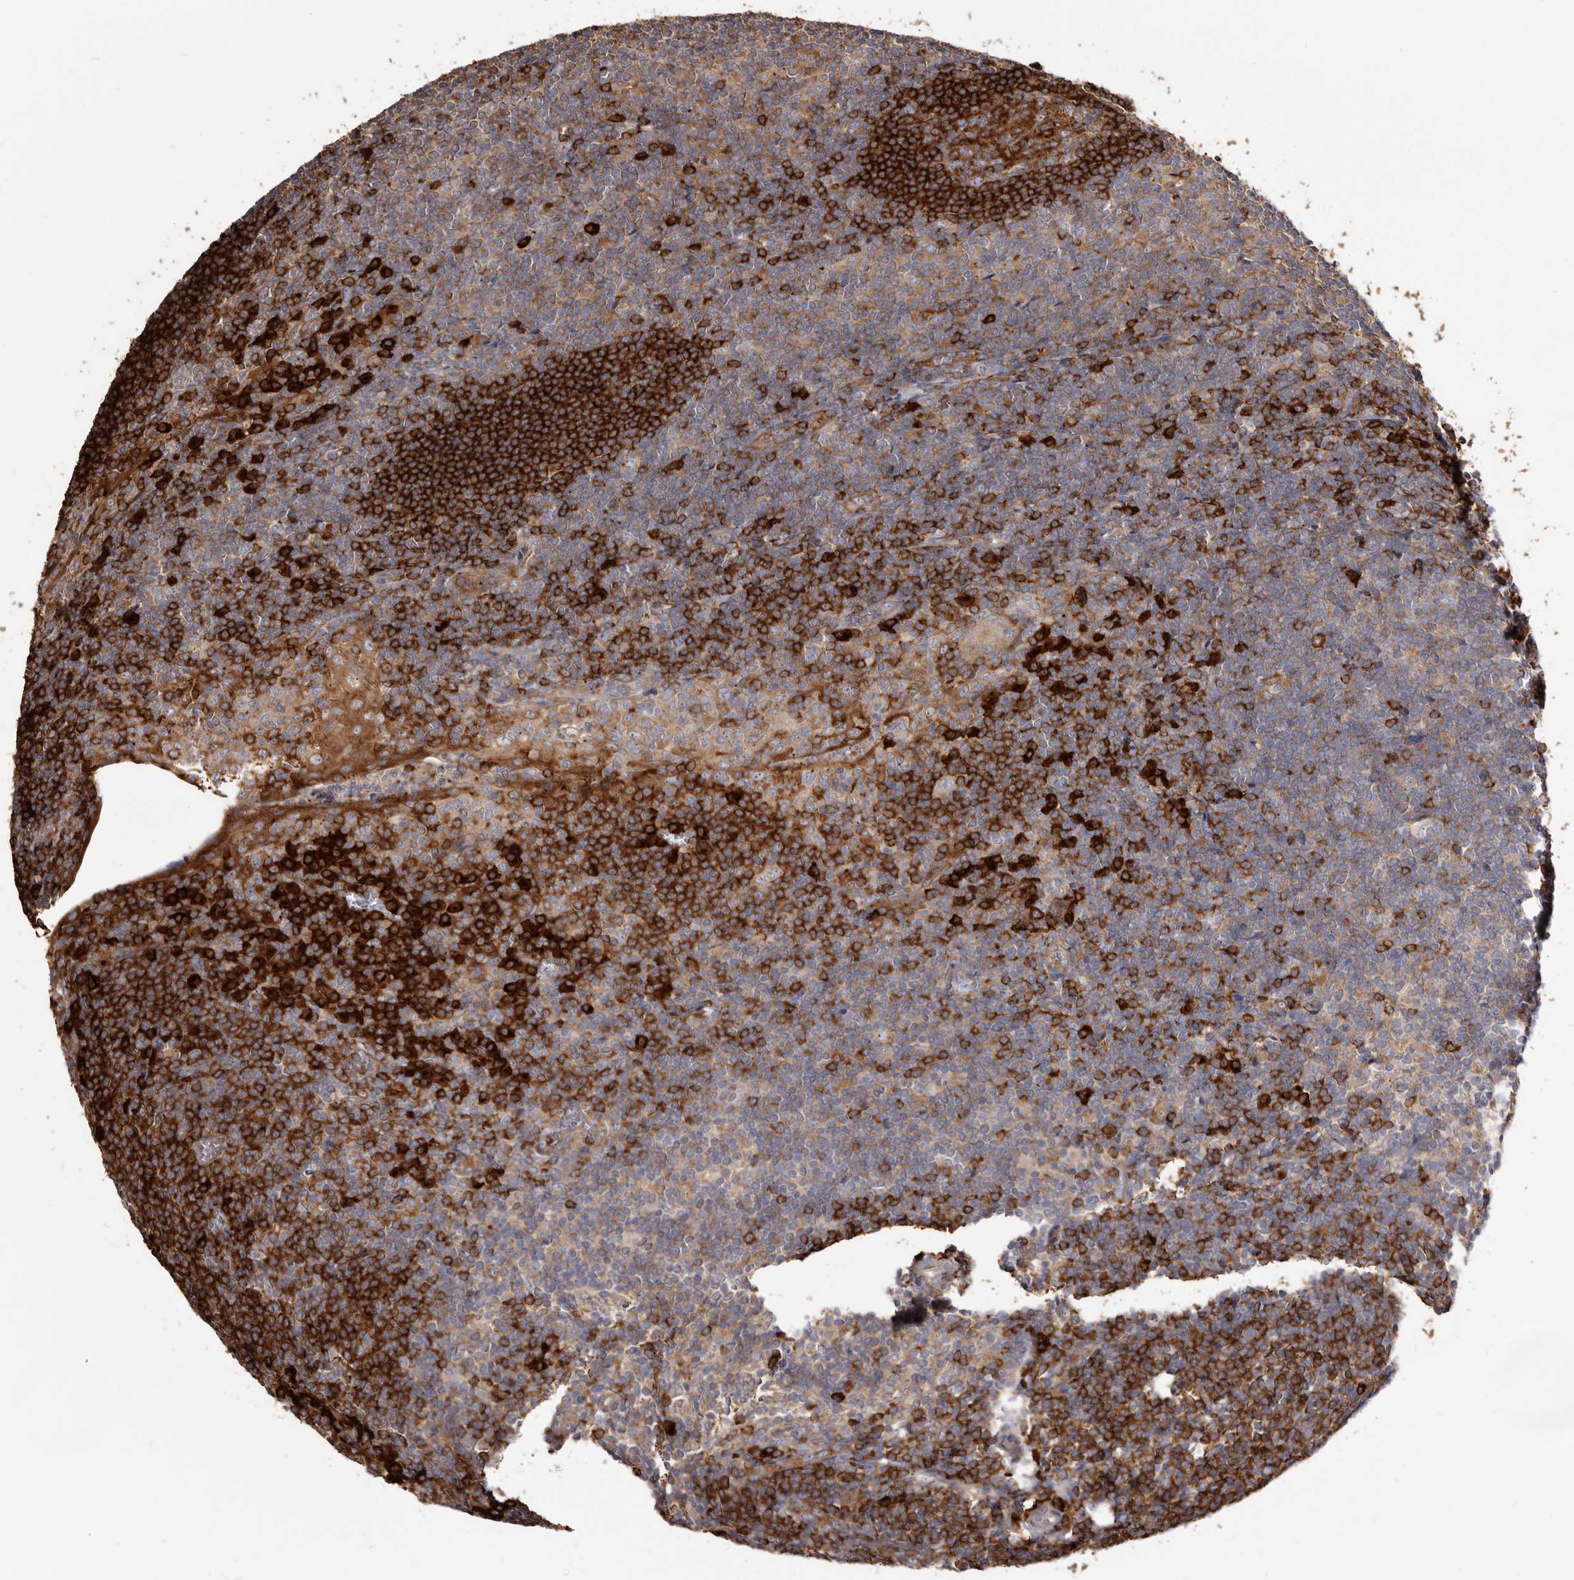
{"staining": {"intensity": "strong", "quantity": ">75%", "location": "cytoplasmic/membranous"}, "tissue": "tonsil", "cell_type": "Germinal center cells", "image_type": "normal", "snomed": [{"axis": "morphology", "description": "Normal tissue, NOS"}, {"axis": "topography", "description": "Tonsil"}], "caption": "Immunohistochemical staining of benign human tonsil demonstrates high levels of strong cytoplasmic/membranous staining in approximately >75% of germinal center cells. (DAB = brown stain, brightfield microscopy at high magnification).", "gene": "TPD52", "patient": {"sex": "male", "age": 37}}